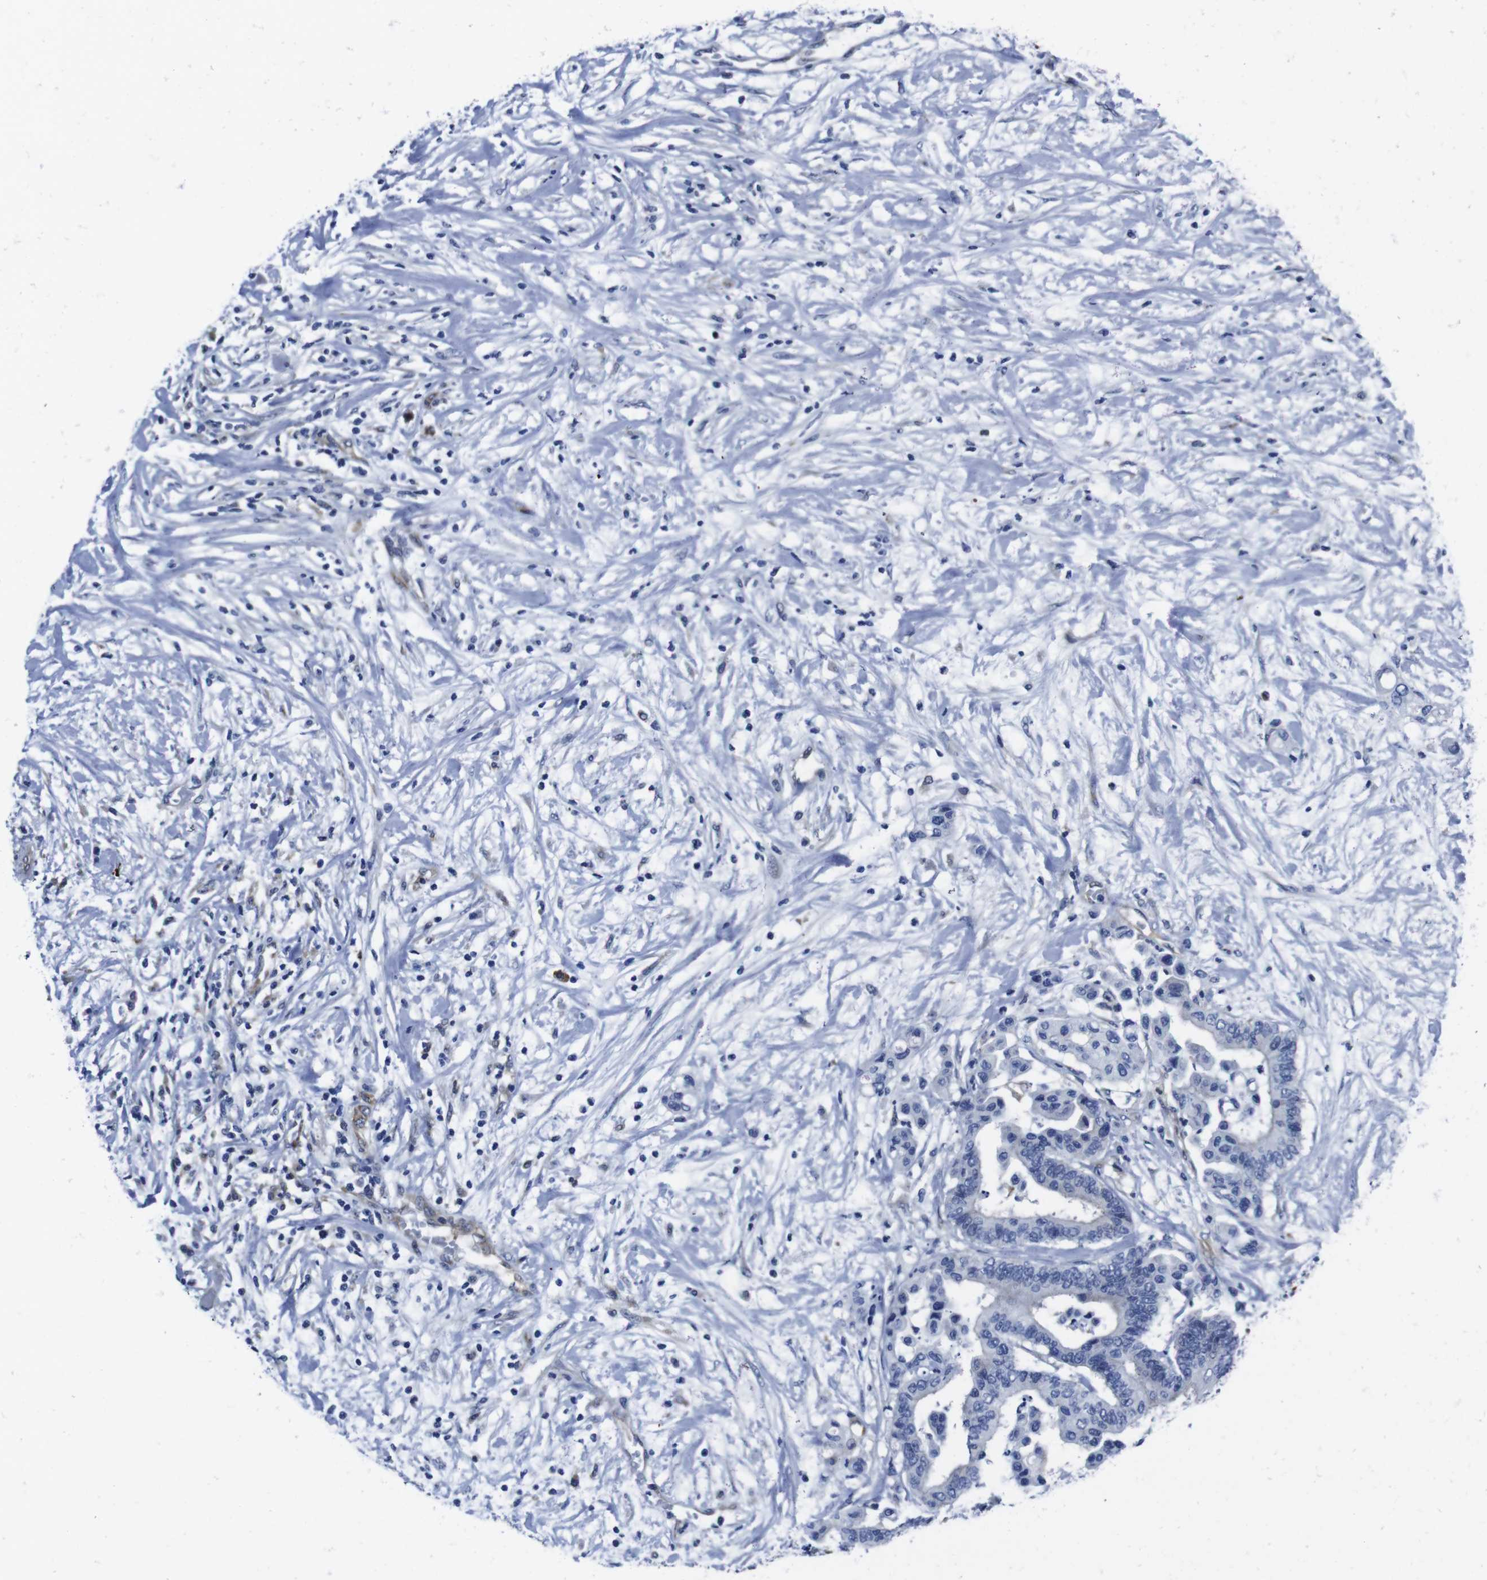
{"staining": {"intensity": "negative", "quantity": "none", "location": "none"}, "tissue": "colorectal cancer", "cell_type": "Tumor cells", "image_type": "cancer", "snomed": [{"axis": "morphology", "description": "Normal tissue, NOS"}, {"axis": "morphology", "description": "Adenocarcinoma, NOS"}, {"axis": "topography", "description": "Colon"}], "caption": "Immunohistochemistry (IHC) micrograph of human colorectal adenocarcinoma stained for a protein (brown), which exhibits no positivity in tumor cells.", "gene": "EIF4A1", "patient": {"sex": "male", "age": 82}}